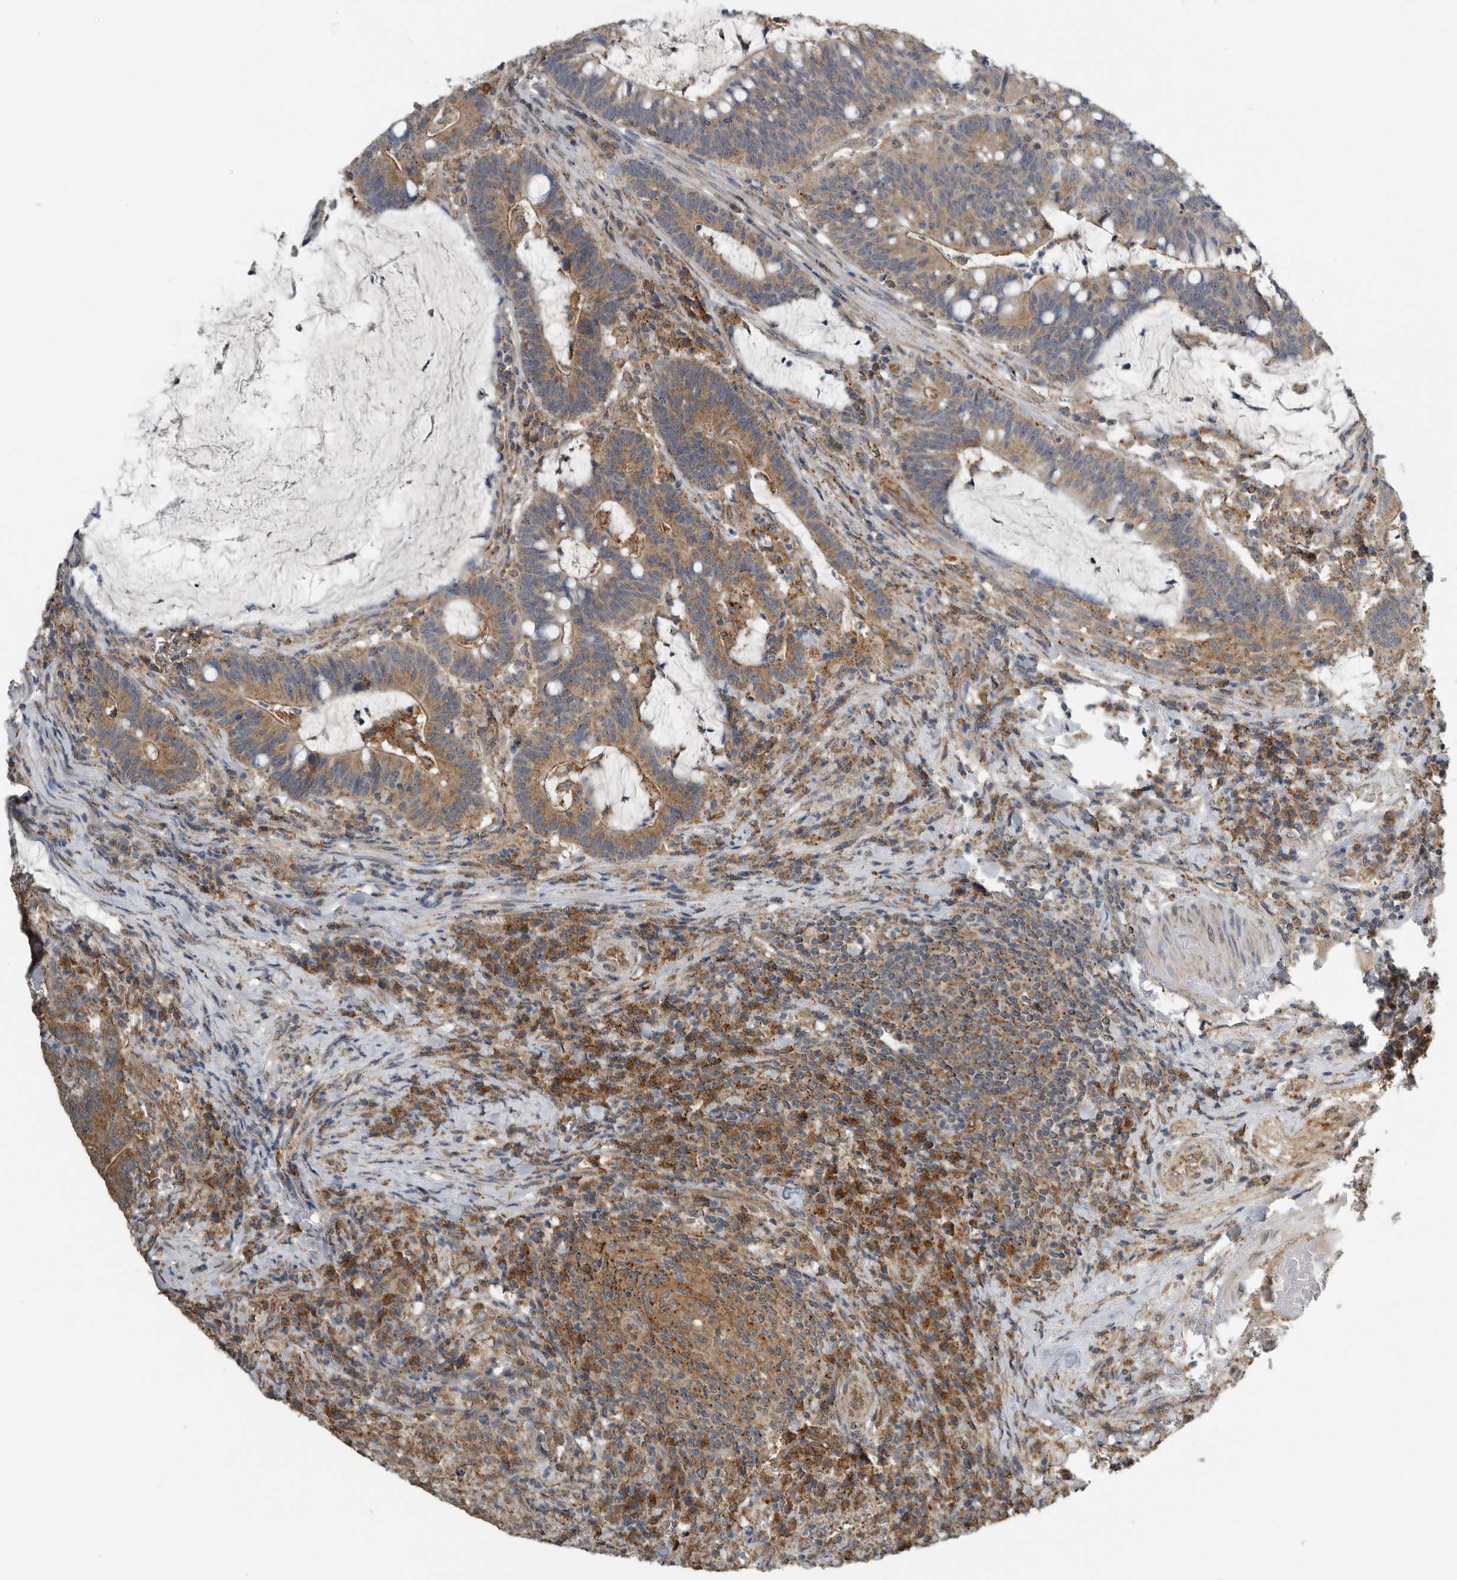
{"staining": {"intensity": "moderate", "quantity": ">75%", "location": "cytoplasmic/membranous"}, "tissue": "colorectal cancer", "cell_type": "Tumor cells", "image_type": "cancer", "snomed": [{"axis": "morphology", "description": "Adenocarcinoma, NOS"}, {"axis": "topography", "description": "Colon"}], "caption": "Brown immunohistochemical staining in human colorectal cancer (adenocarcinoma) displays moderate cytoplasmic/membranous expression in approximately >75% of tumor cells.", "gene": "AFAP1", "patient": {"sex": "female", "age": 66}}